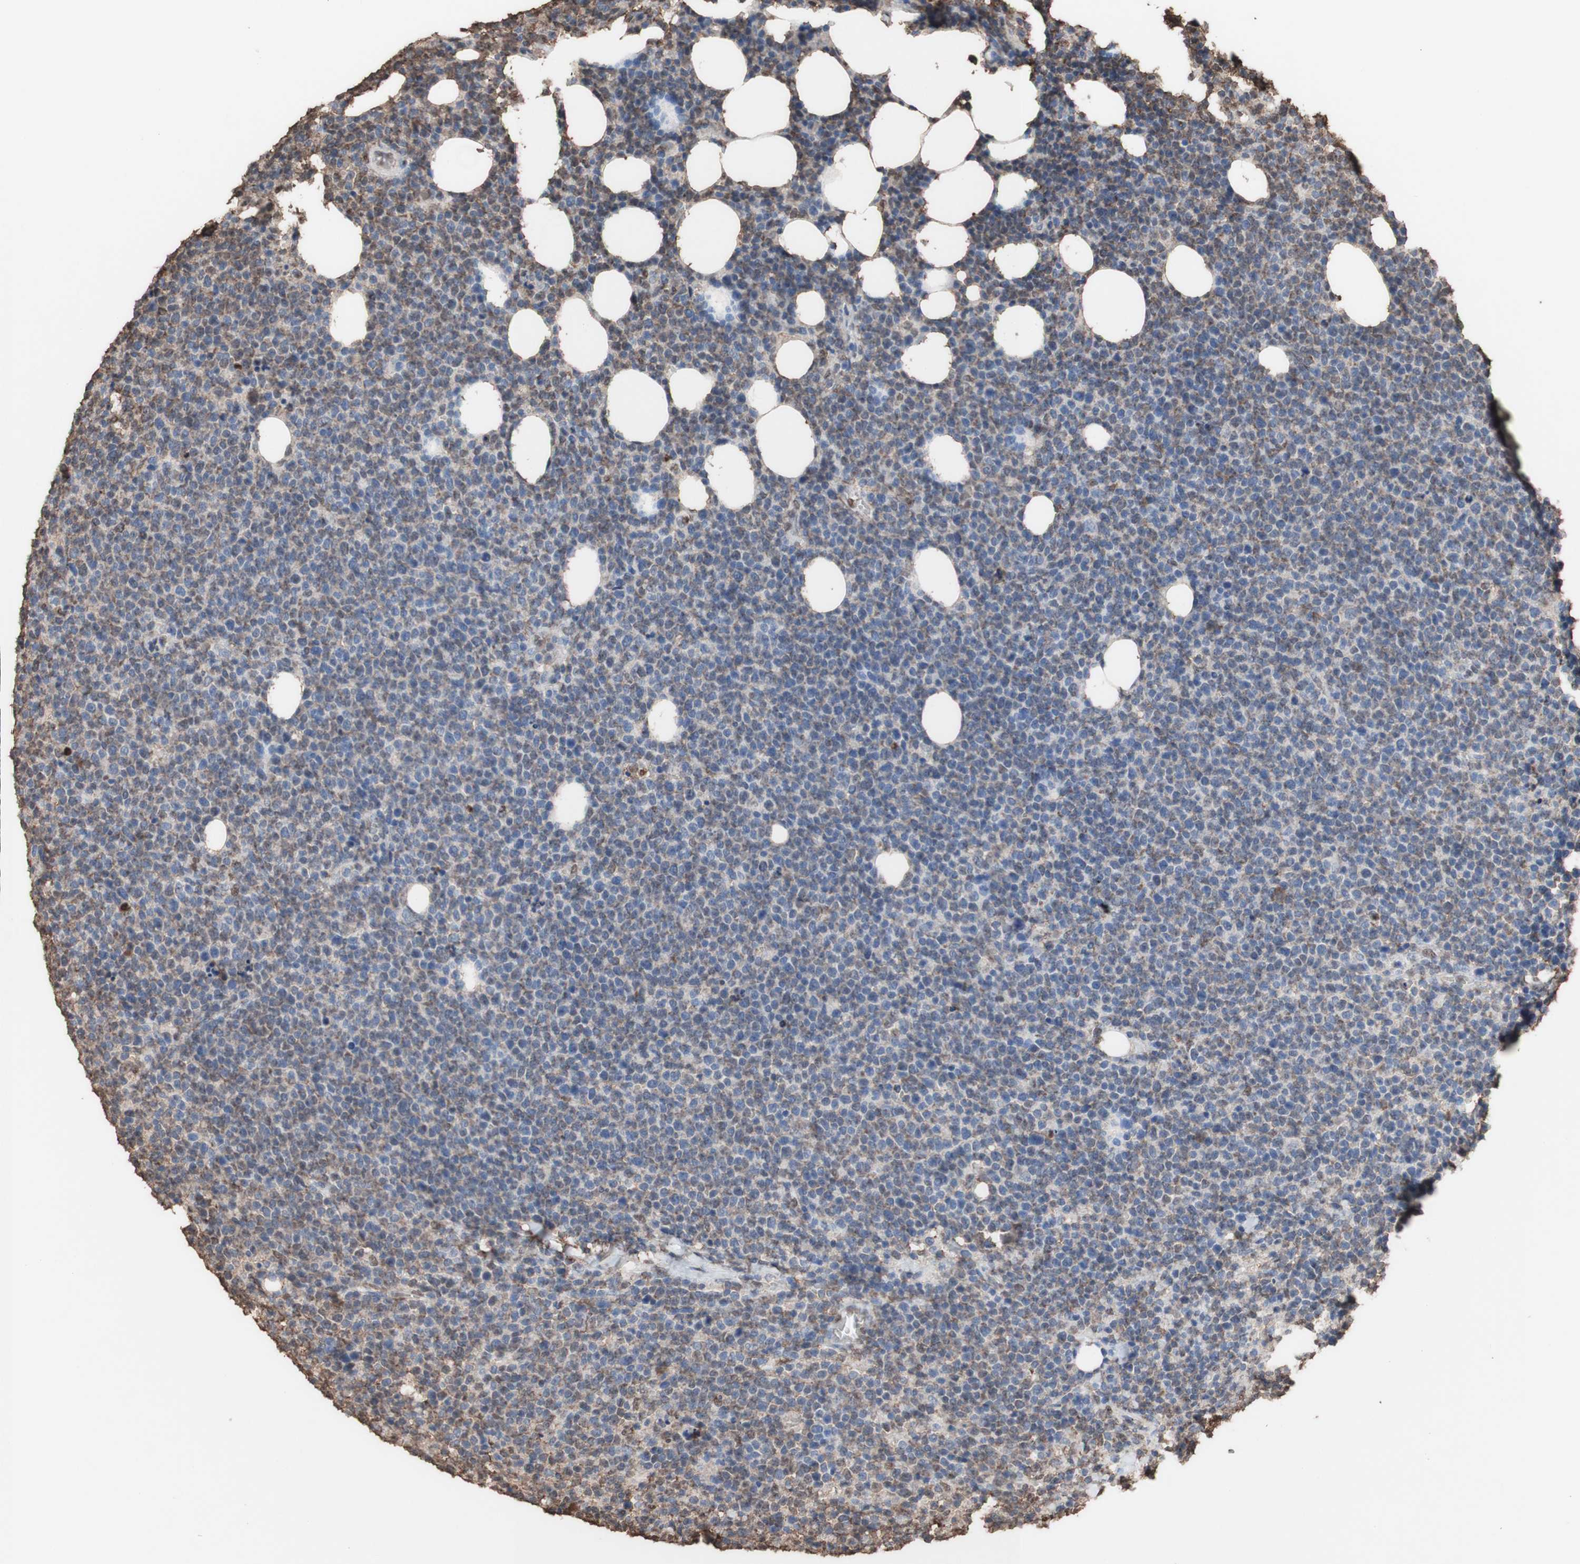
{"staining": {"intensity": "moderate", "quantity": ">75%", "location": "cytoplasmic/membranous"}, "tissue": "lymphoma", "cell_type": "Tumor cells", "image_type": "cancer", "snomed": [{"axis": "morphology", "description": "Malignant lymphoma, non-Hodgkin's type, High grade"}, {"axis": "topography", "description": "Lymph node"}], "caption": "An immunohistochemistry micrograph of neoplastic tissue is shown. Protein staining in brown shows moderate cytoplasmic/membranous positivity in lymphoma within tumor cells. The protein is stained brown, and the nuclei are stained in blue (DAB IHC with brightfield microscopy, high magnification).", "gene": "PIDD1", "patient": {"sex": "male", "age": 61}}